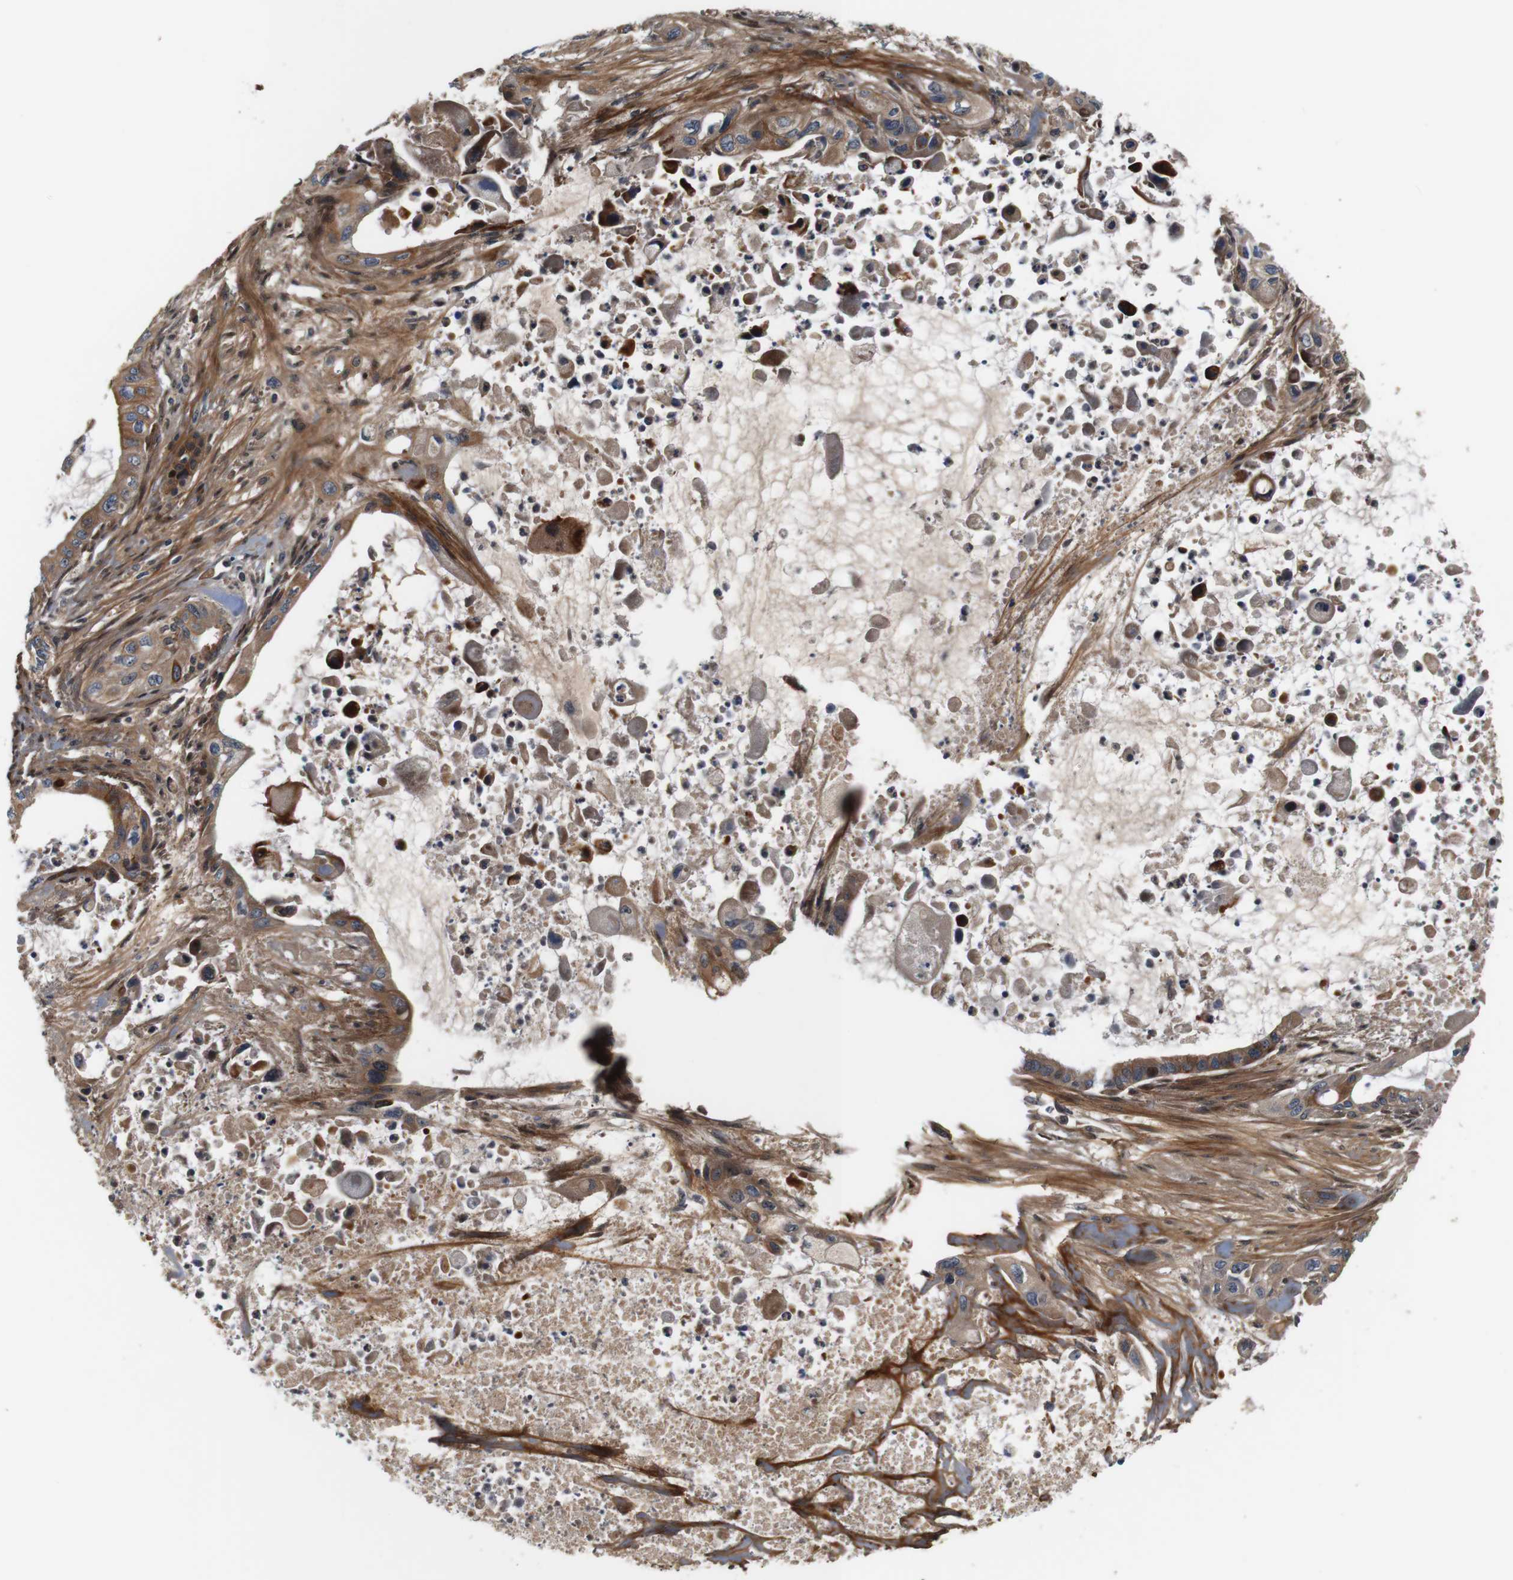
{"staining": {"intensity": "moderate", "quantity": ">75%", "location": "cytoplasmic/membranous"}, "tissue": "pancreatic cancer", "cell_type": "Tumor cells", "image_type": "cancer", "snomed": [{"axis": "morphology", "description": "Adenocarcinoma, NOS"}, {"axis": "topography", "description": "Pancreas"}], "caption": "Immunohistochemistry (DAB) staining of human pancreatic adenocarcinoma displays moderate cytoplasmic/membranous protein expression in approximately >75% of tumor cells. (IHC, brightfield microscopy, high magnification).", "gene": "LRP4", "patient": {"sex": "male", "age": 73}}